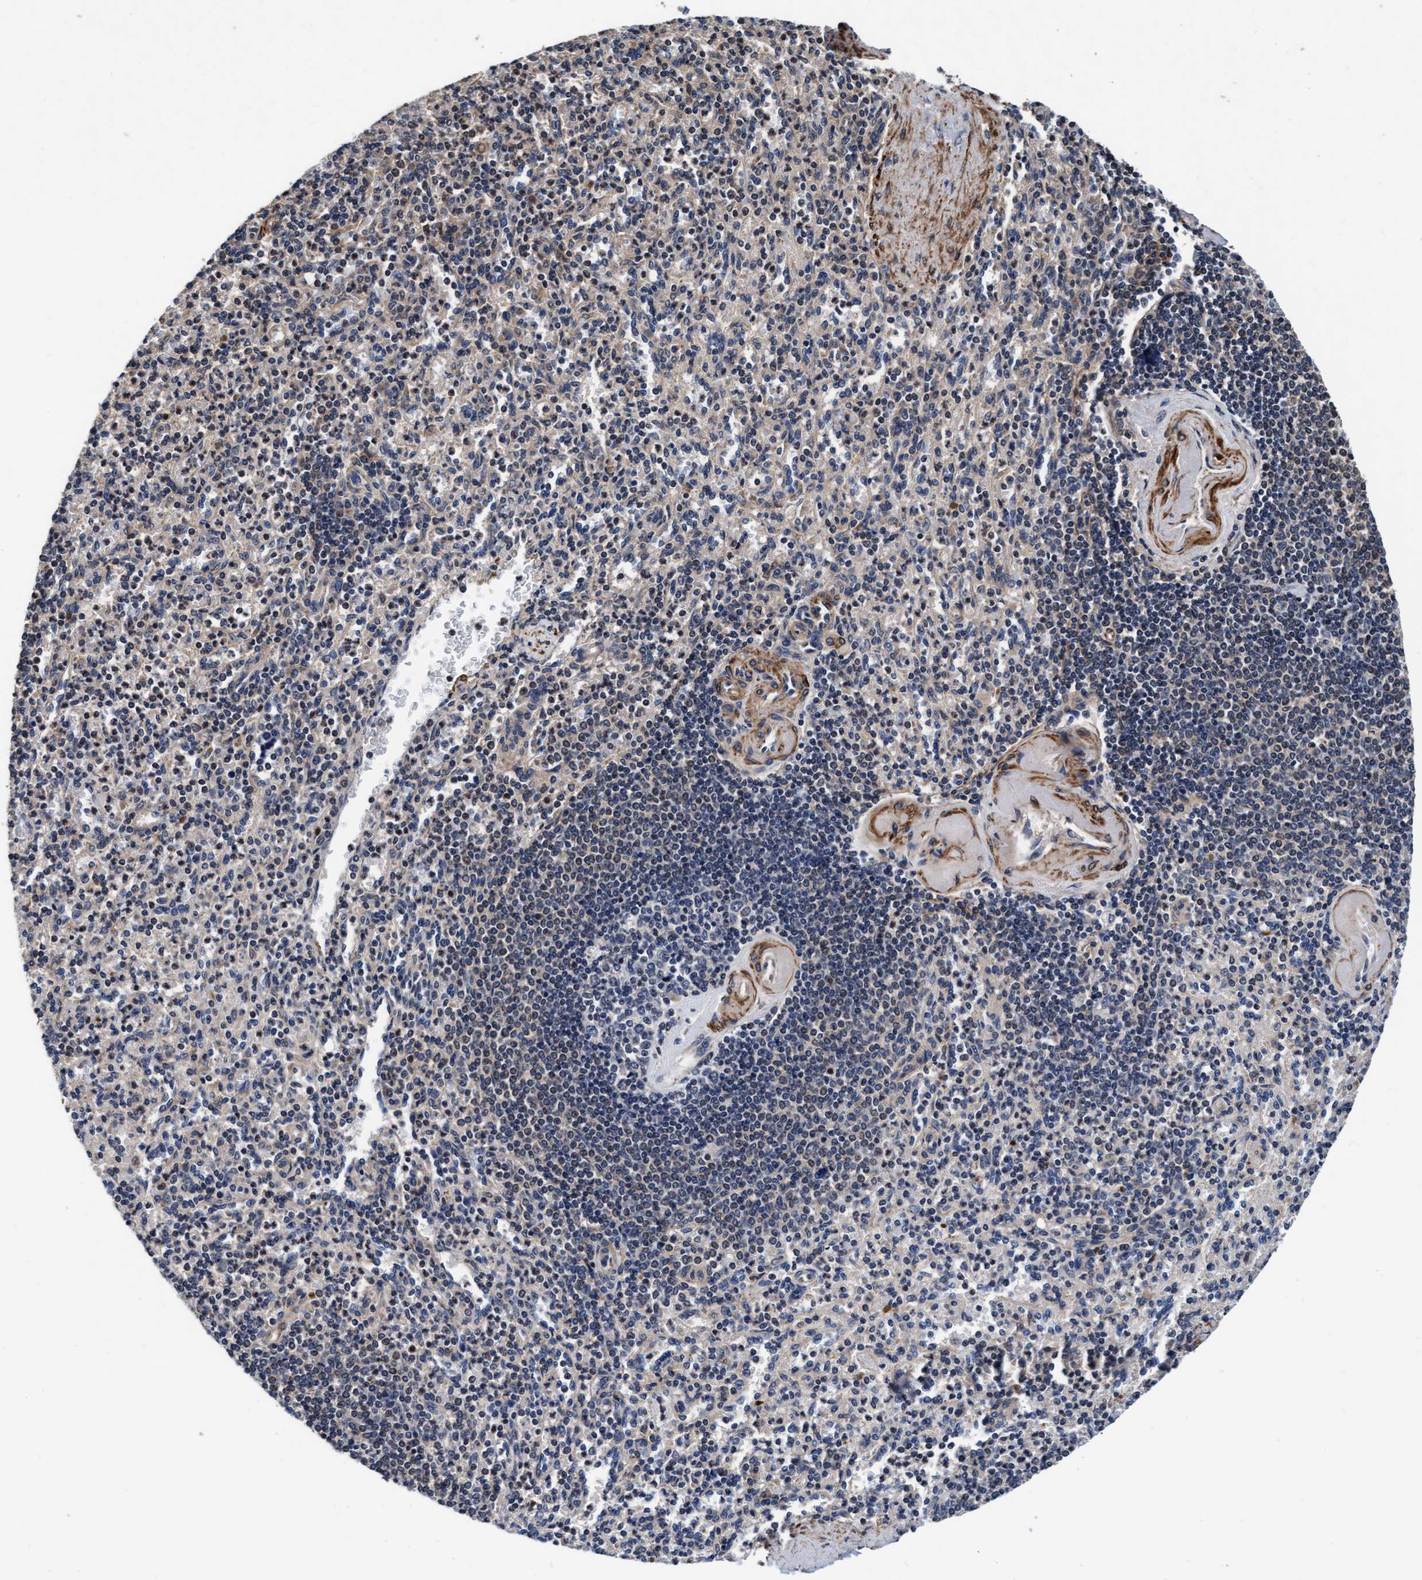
{"staining": {"intensity": "weak", "quantity": "<25%", "location": "cytoplasmic/membranous"}, "tissue": "spleen", "cell_type": "Cells in red pulp", "image_type": "normal", "snomed": [{"axis": "morphology", "description": "Normal tissue, NOS"}, {"axis": "topography", "description": "Spleen"}], "caption": "Immunohistochemistry of benign human spleen exhibits no expression in cells in red pulp.", "gene": "EFCAB13", "patient": {"sex": "female", "age": 74}}